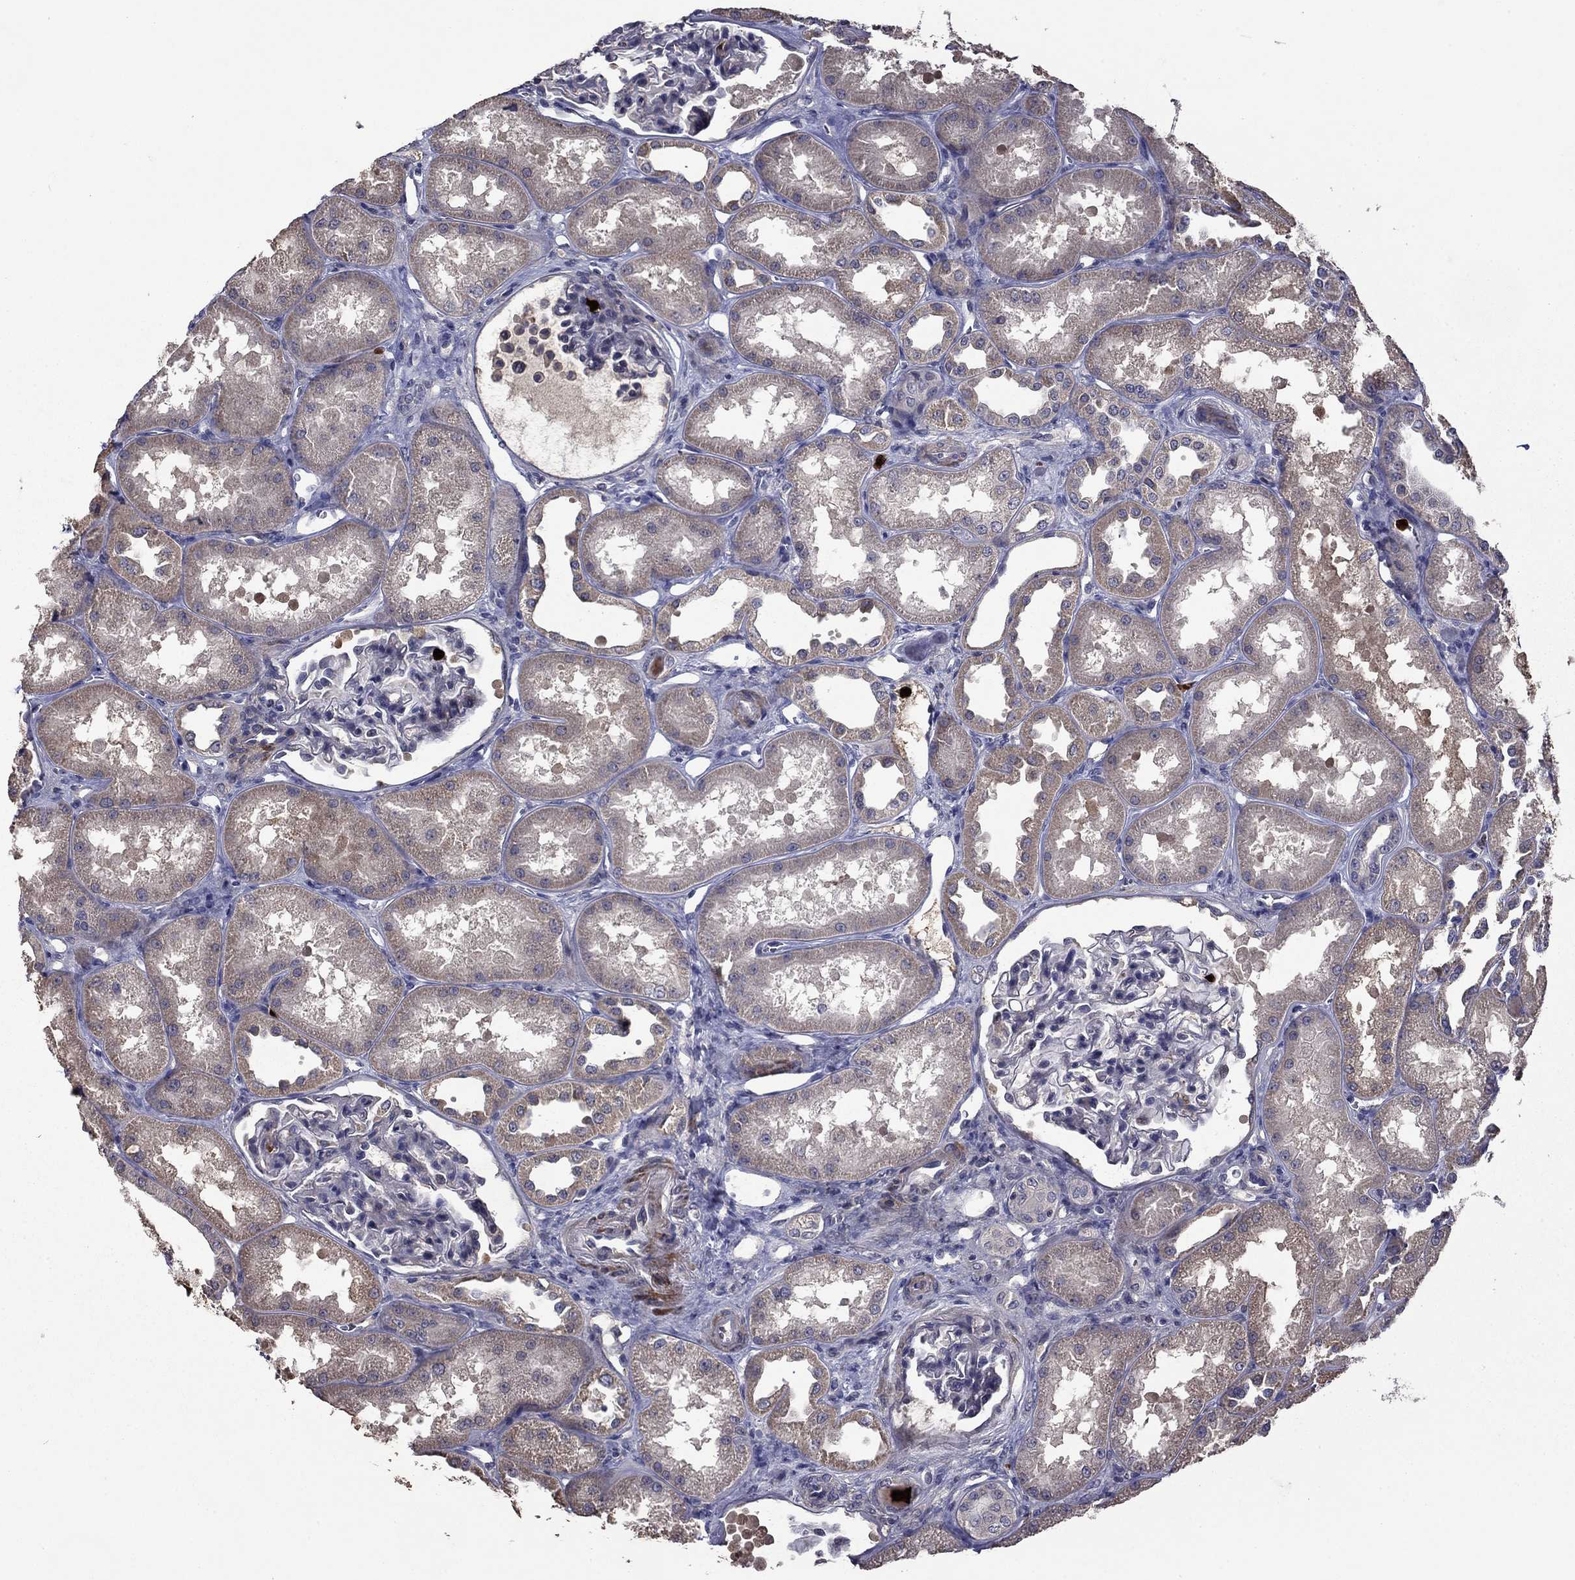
{"staining": {"intensity": "negative", "quantity": "none", "location": "none"}, "tissue": "kidney", "cell_type": "Cells in glomeruli", "image_type": "normal", "snomed": [{"axis": "morphology", "description": "Normal tissue, NOS"}, {"axis": "topography", "description": "Kidney"}], "caption": "A high-resolution image shows IHC staining of unremarkable kidney, which displays no significant positivity in cells in glomeruli.", "gene": "SATB1", "patient": {"sex": "male", "age": 61}}